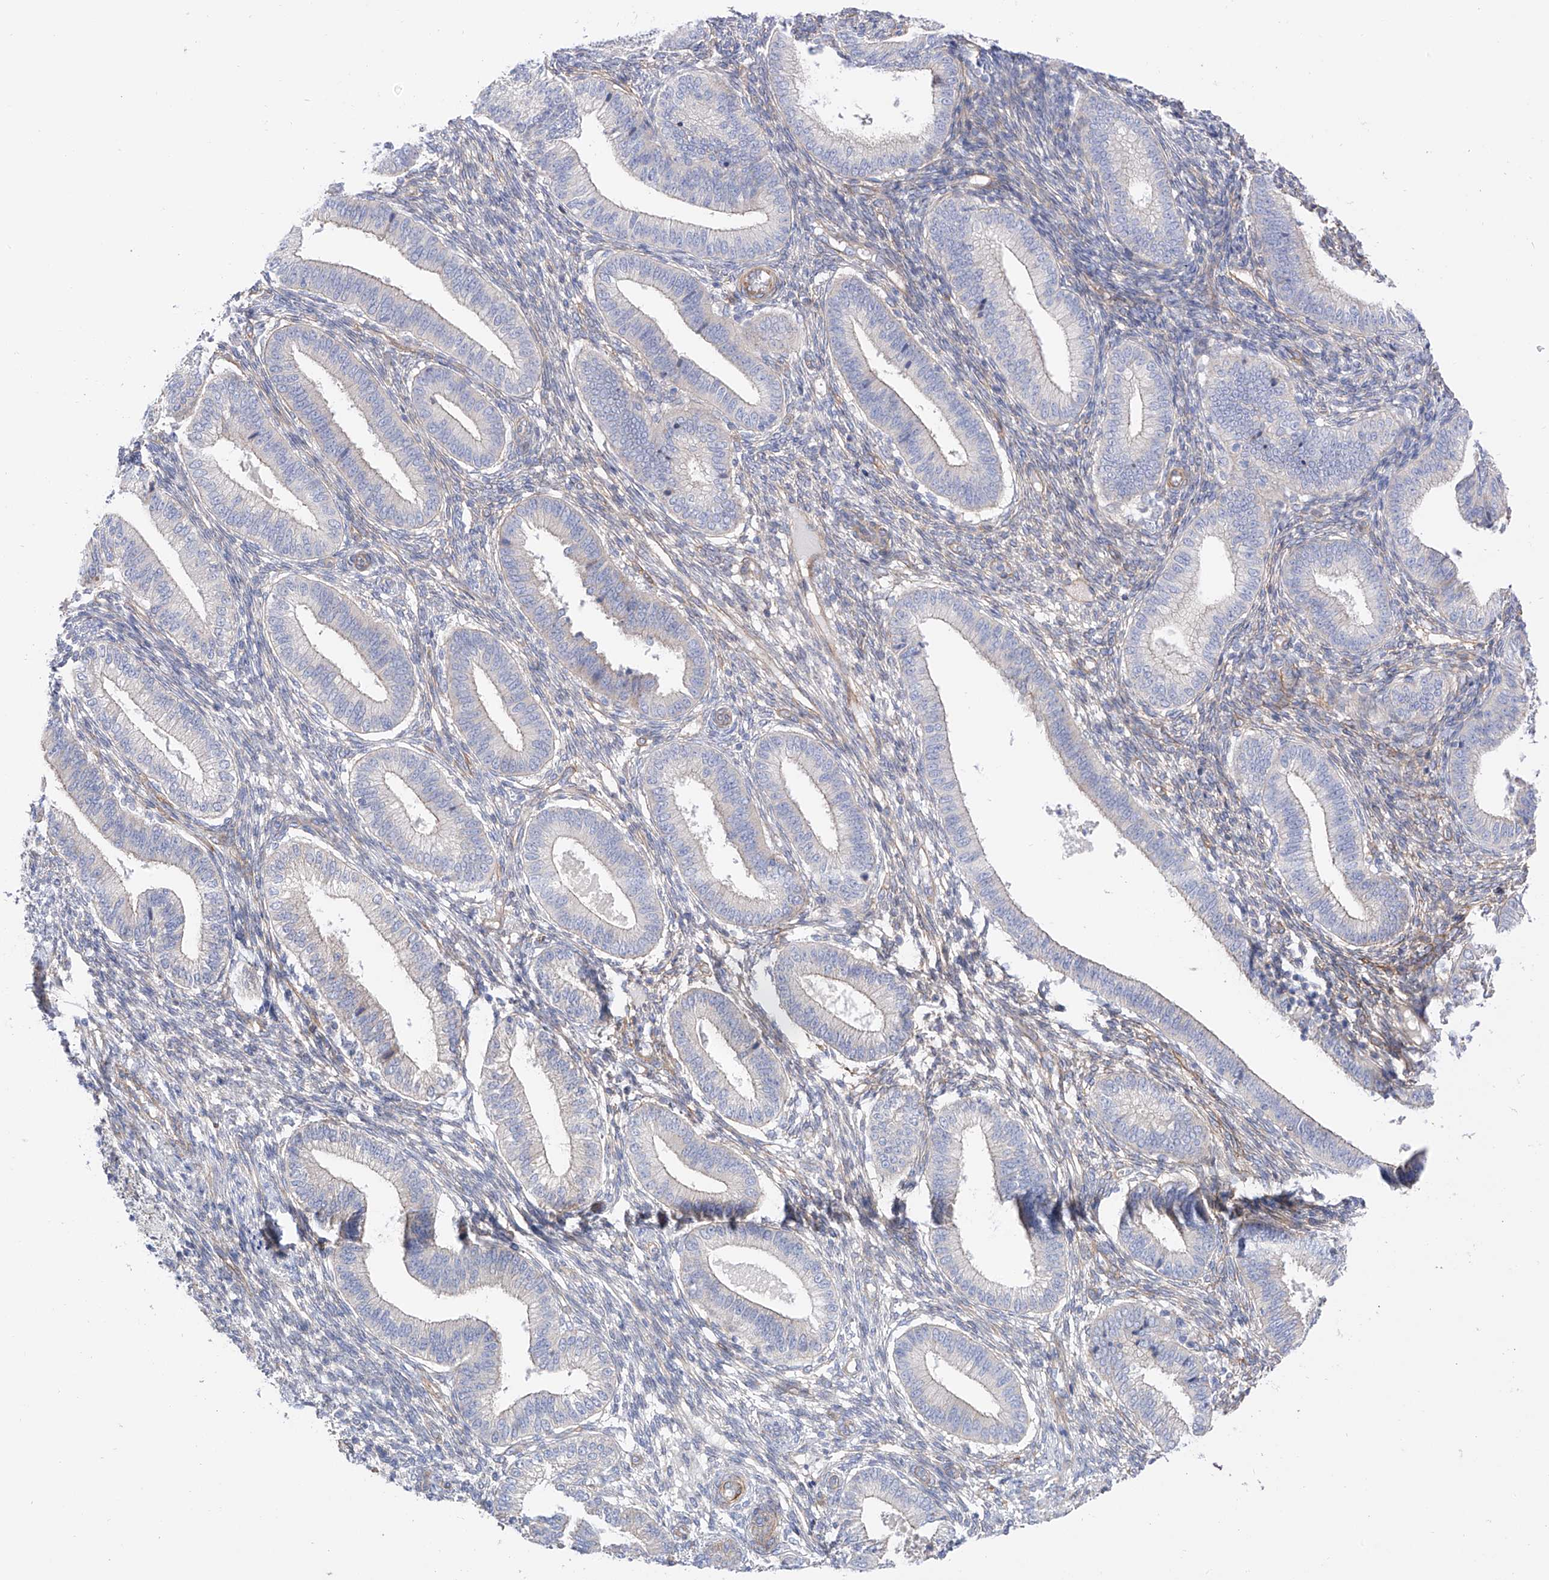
{"staining": {"intensity": "negative", "quantity": "none", "location": "none"}, "tissue": "endometrium", "cell_type": "Cells in endometrial stroma", "image_type": "normal", "snomed": [{"axis": "morphology", "description": "Normal tissue, NOS"}, {"axis": "topography", "description": "Endometrium"}], "caption": "This is a micrograph of IHC staining of benign endometrium, which shows no staining in cells in endometrial stroma. (DAB (3,3'-diaminobenzidine) IHC, high magnification).", "gene": "LCA5", "patient": {"sex": "female", "age": 39}}